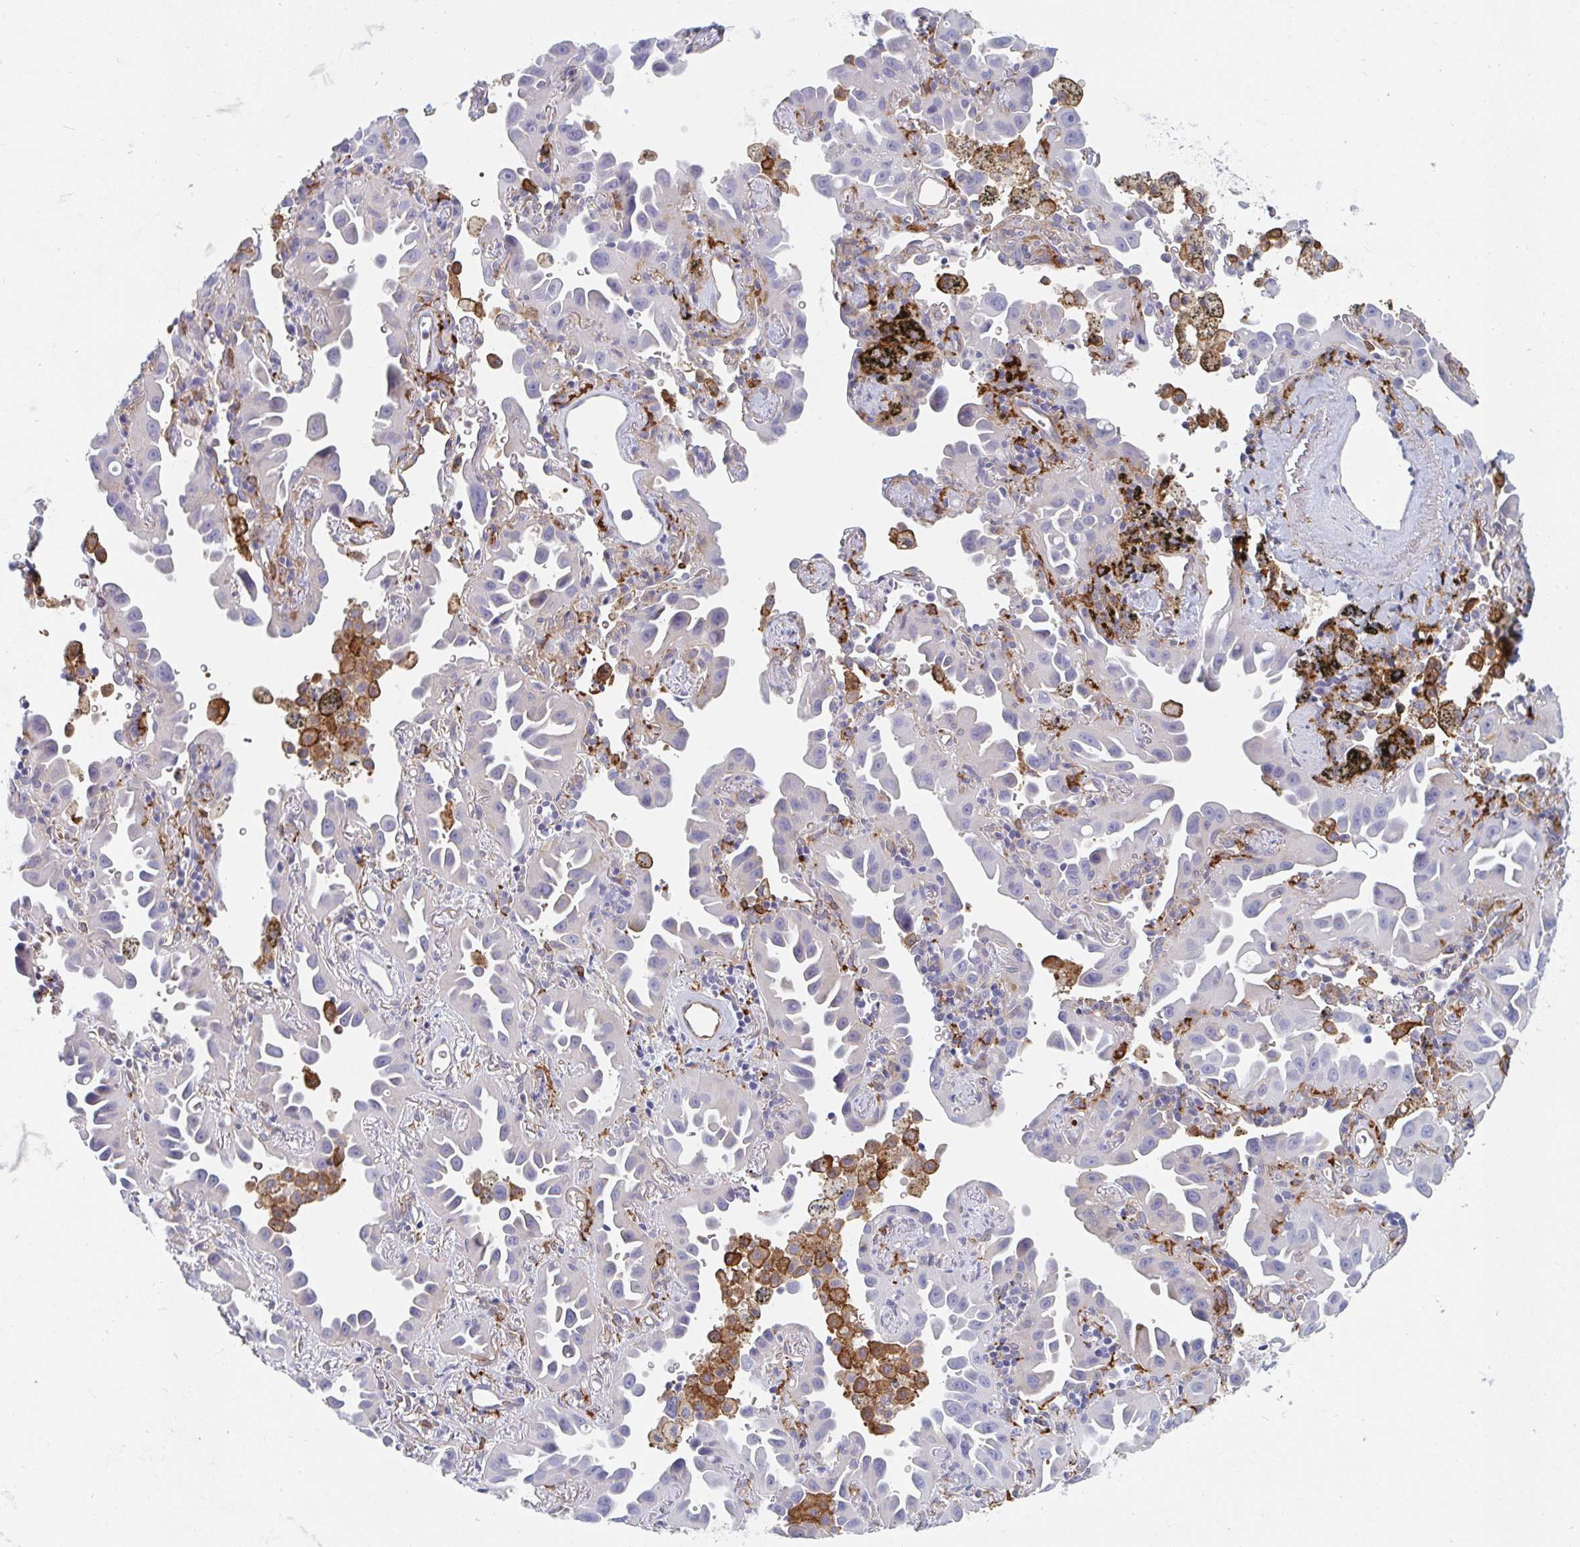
{"staining": {"intensity": "negative", "quantity": "none", "location": "none"}, "tissue": "lung cancer", "cell_type": "Tumor cells", "image_type": "cancer", "snomed": [{"axis": "morphology", "description": "Adenocarcinoma, NOS"}, {"axis": "topography", "description": "Lung"}], "caption": "Immunohistochemical staining of lung cancer (adenocarcinoma) demonstrates no significant expression in tumor cells.", "gene": "DAB2", "patient": {"sex": "male", "age": 68}}